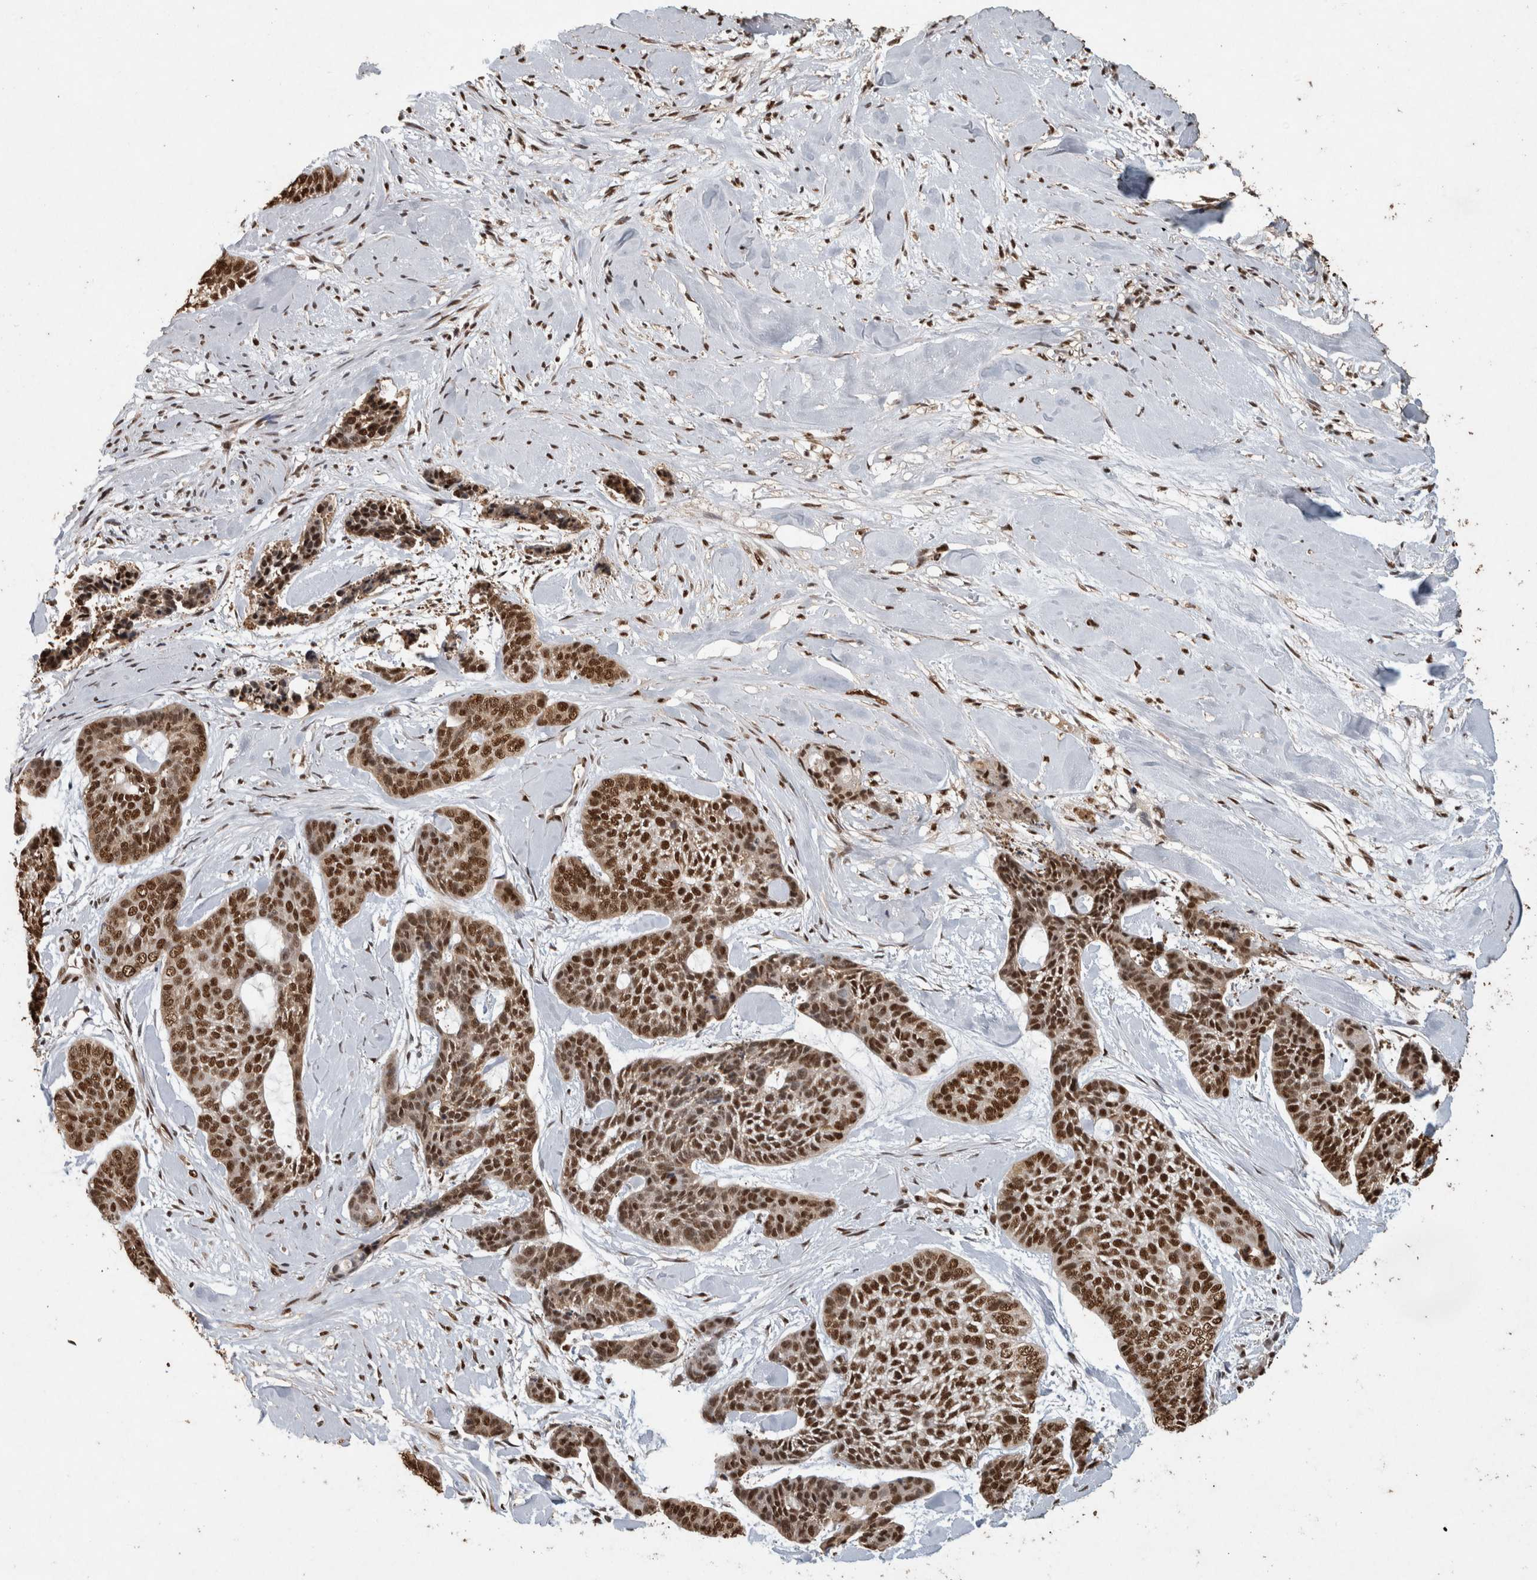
{"staining": {"intensity": "moderate", "quantity": ">75%", "location": "nuclear"}, "tissue": "skin cancer", "cell_type": "Tumor cells", "image_type": "cancer", "snomed": [{"axis": "morphology", "description": "Basal cell carcinoma"}, {"axis": "topography", "description": "Skin"}], "caption": "The photomicrograph displays a brown stain indicating the presence of a protein in the nuclear of tumor cells in skin cancer.", "gene": "RAD50", "patient": {"sex": "female", "age": 64}}